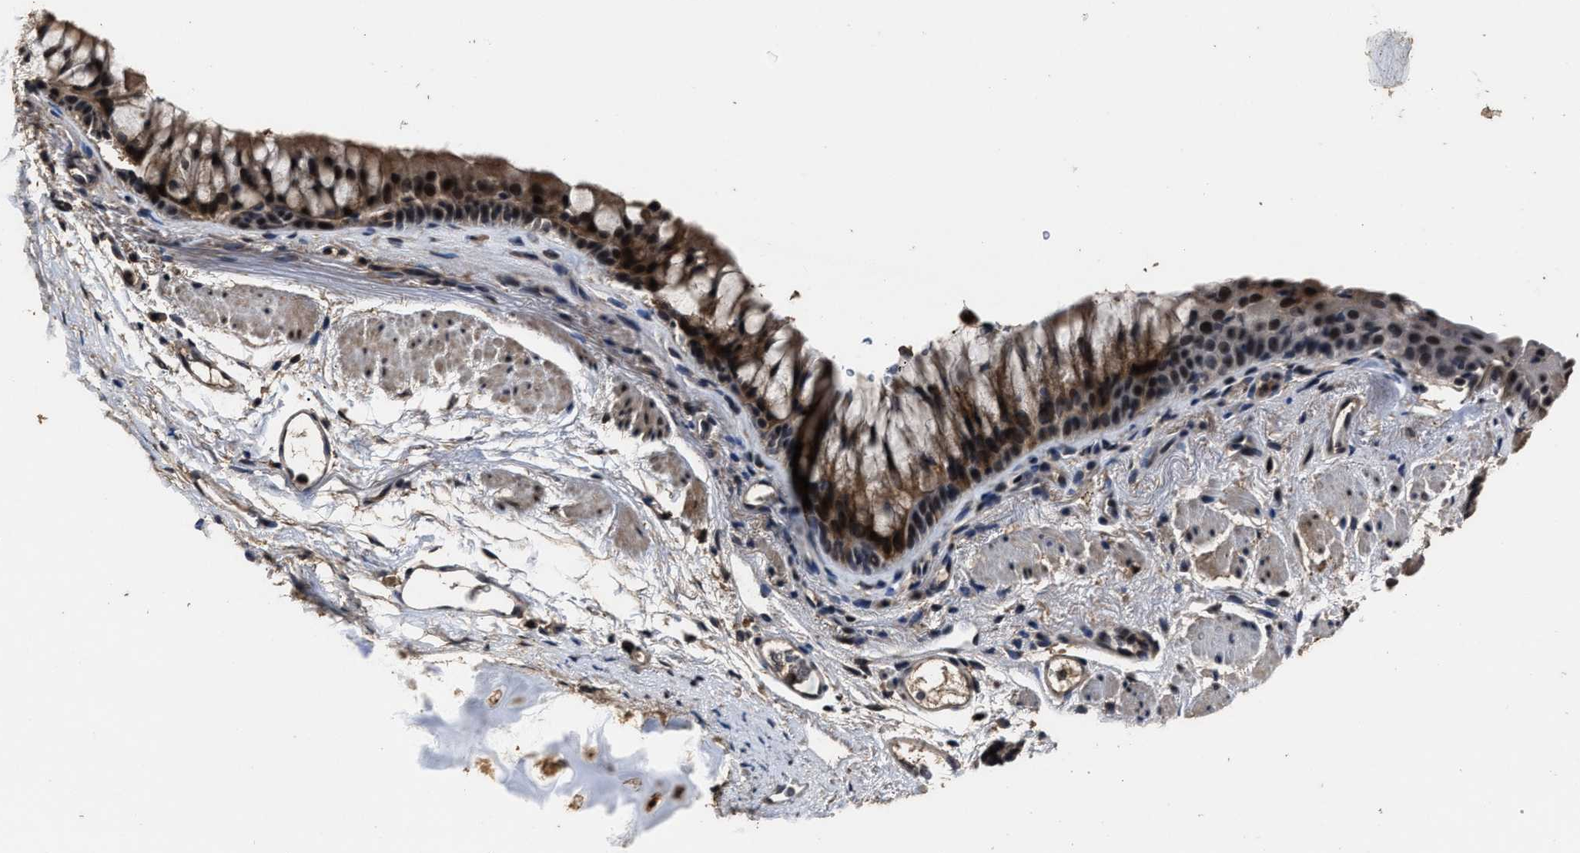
{"staining": {"intensity": "moderate", "quantity": "25%-75%", "location": "cytoplasmic/membranous,nuclear"}, "tissue": "bronchus", "cell_type": "Respiratory epithelial cells", "image_type": "normal", "snomed": [{"axis": "morphology", "description": "Normal tissue, NOS"}, {"axis": "topography", "description": "Cartilage tissue"}, {"axis": "topography", "description": "Bronchus"}], "caption": "Protein expression analysis of unremarkable human bronchus reveals moderate cytoplasmic/membranous,nuclear staining in about 25%-75% of respiratory epithelial cells. The protein is stained brown, and the nuclei are stained in blue (DAB (3,3'-diaminobenzidine) IHC with brightfield microscopy, high magnification).", "gene": "RSBN1L", "patient": {"sex": "female", "age": 53}}